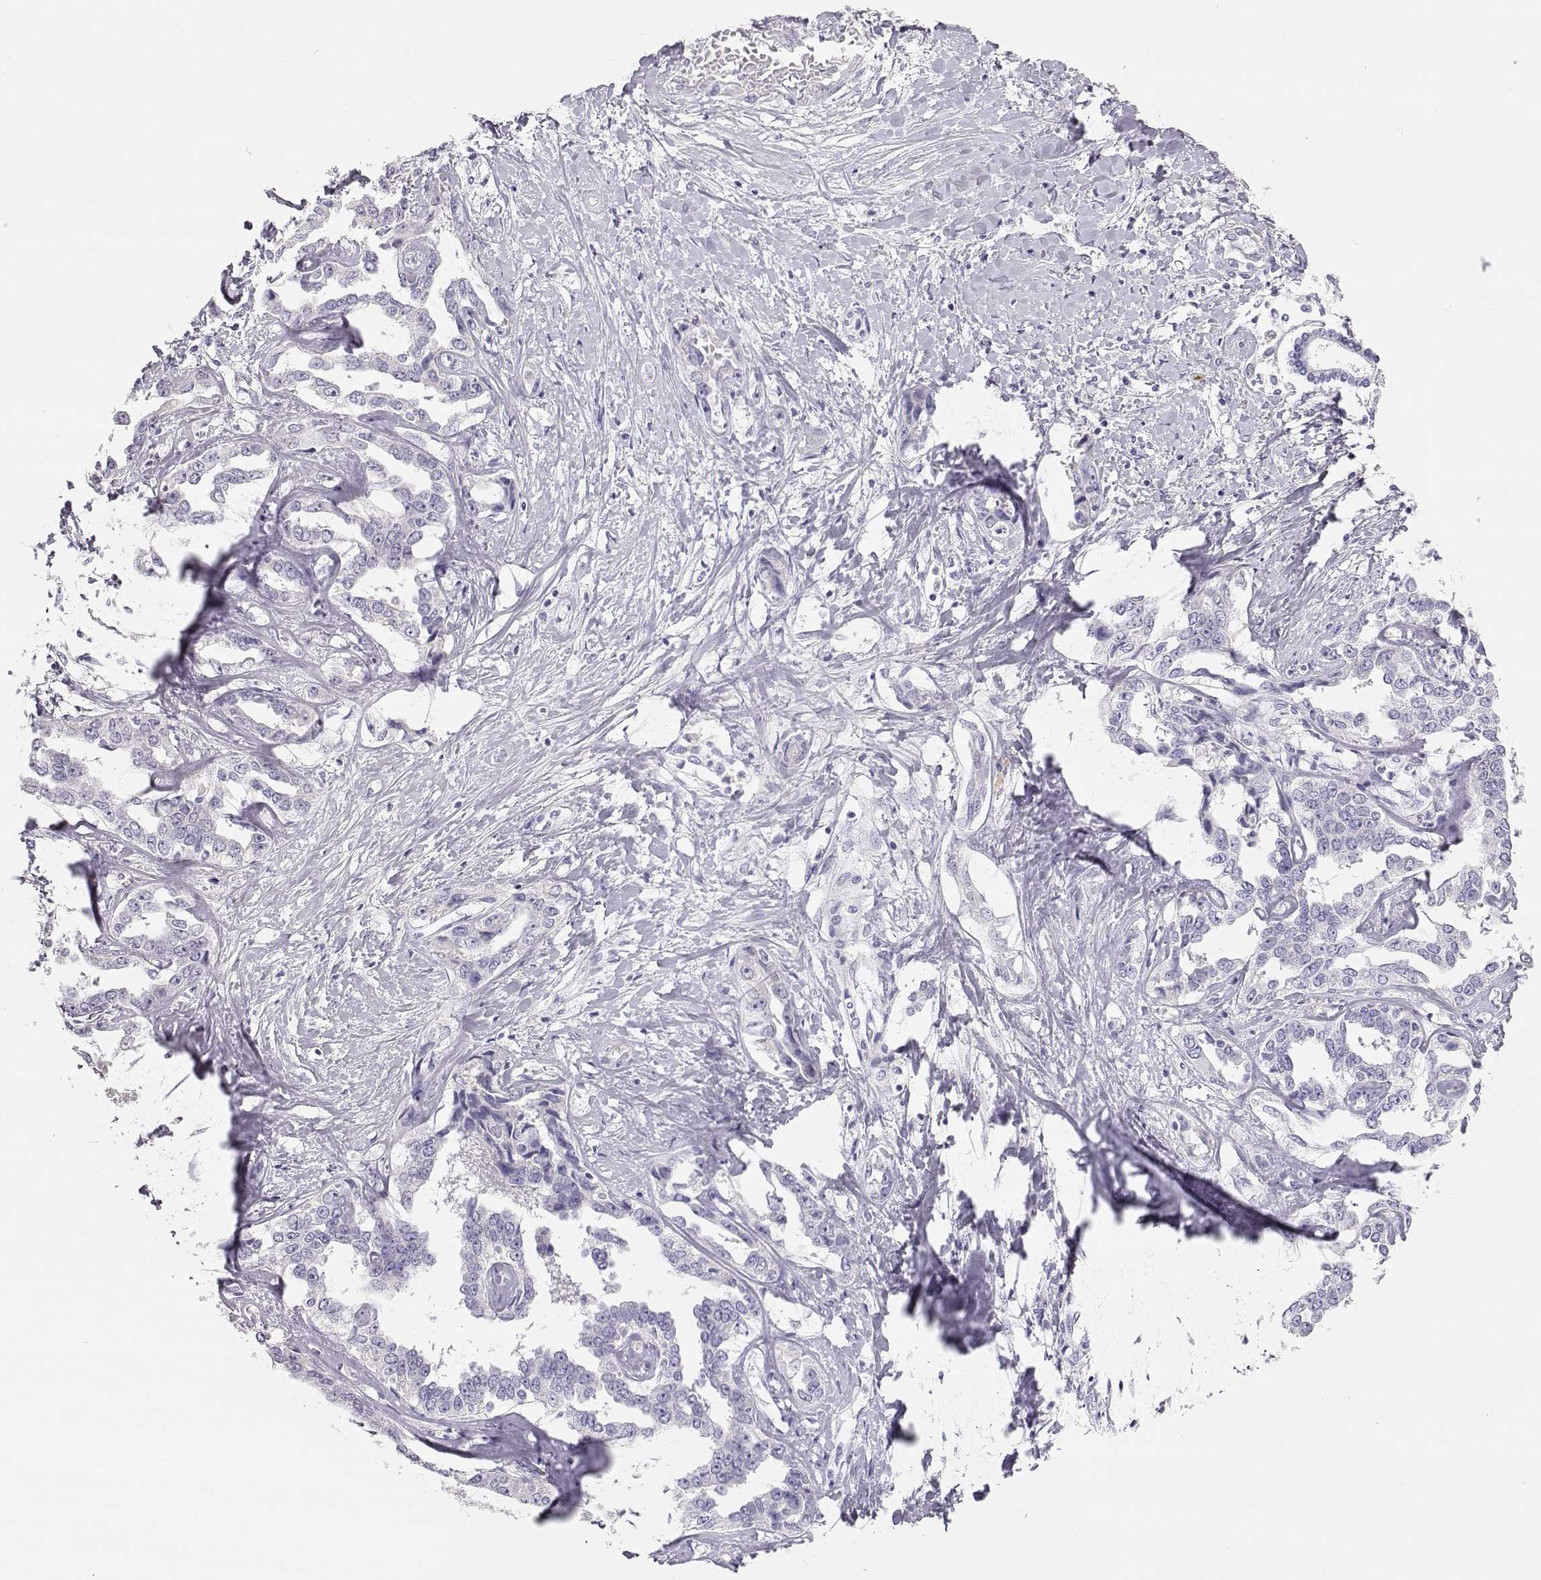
{"staining": {"intensity": "negative", "quantity": "none", "location": "none"}, "tissue": "liver cancer", "cell_type": "Tumor cells", "image_type": "cancer", "snomed": [{"axis": "morphology", "description": "Cholangiocarcinoma"}, {"axis": "topography", "description": "Liver"}], "caption": "Immunohistochemistry of liver cancer (cholangiocarcinoma) reveals no staining in tumor cells.", "gene": "OPN5", "patient": {"sex": "male", "age": 59}}